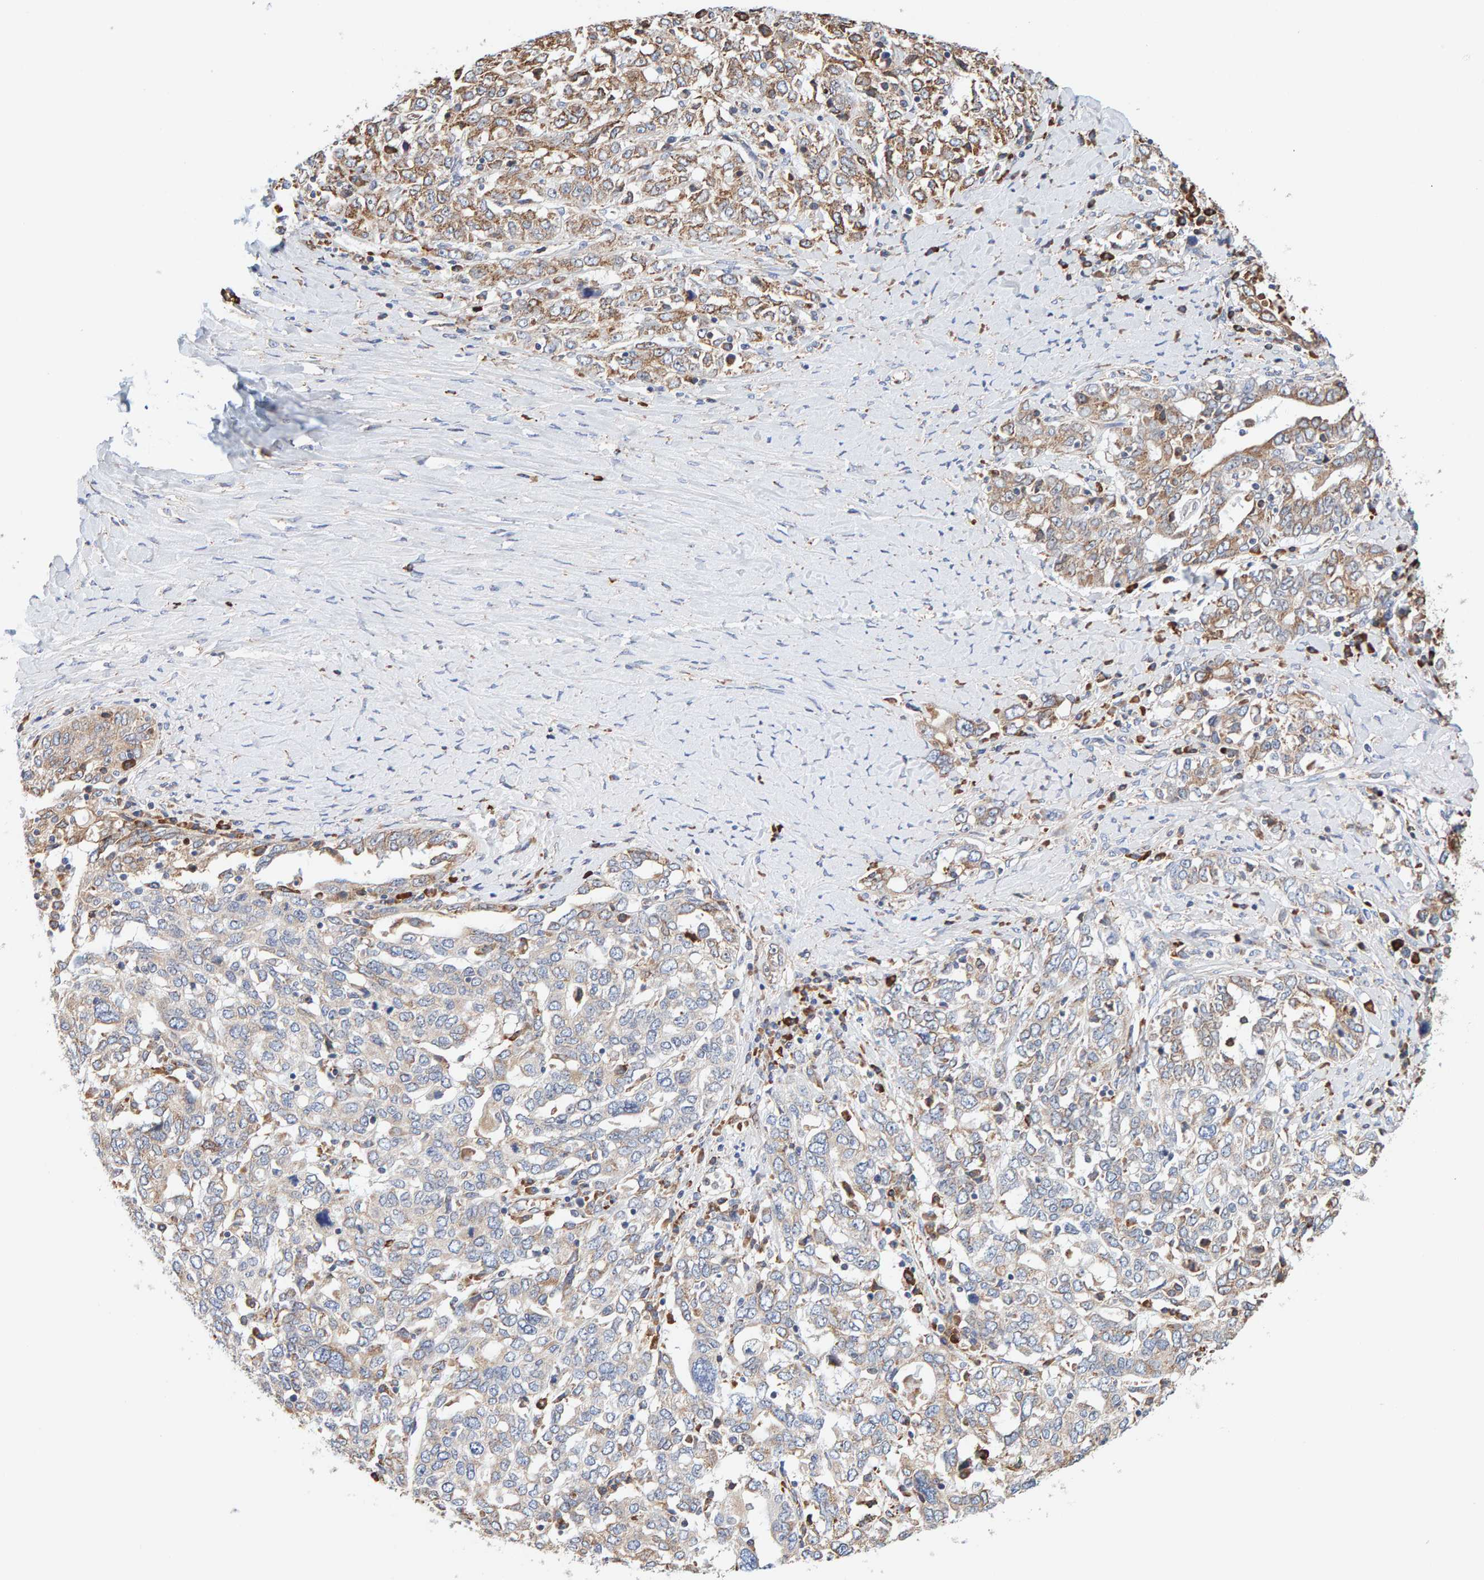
{"staining": {"intensity": "moderate", "quantity": "25%-75%", "location": "cytoplasmic/membranous"}, "tissue": "ovarian cancer", "cell_type": "Tumor cells", "image_type": "cancer", "snomed": [{"axis": "morphology", "description": "Carcinoma, endometroid"}, {"axis": "topography", "description": "Ovary"}], "caption": "DAB (3,3'-diaminobenzidine) immunohistochemical staining of human endometroid carcinoma (ovarian) shows moderate cytoplasmic/membranous protein expression in approximately 25%-75% of tumor cells. (Stains: DAB in brown, nuclei in blue, Microscopy: brightfield microscopy at high magnification).", "gene": "SGPL1", "patient": {"sex": "female", "age": 62}}